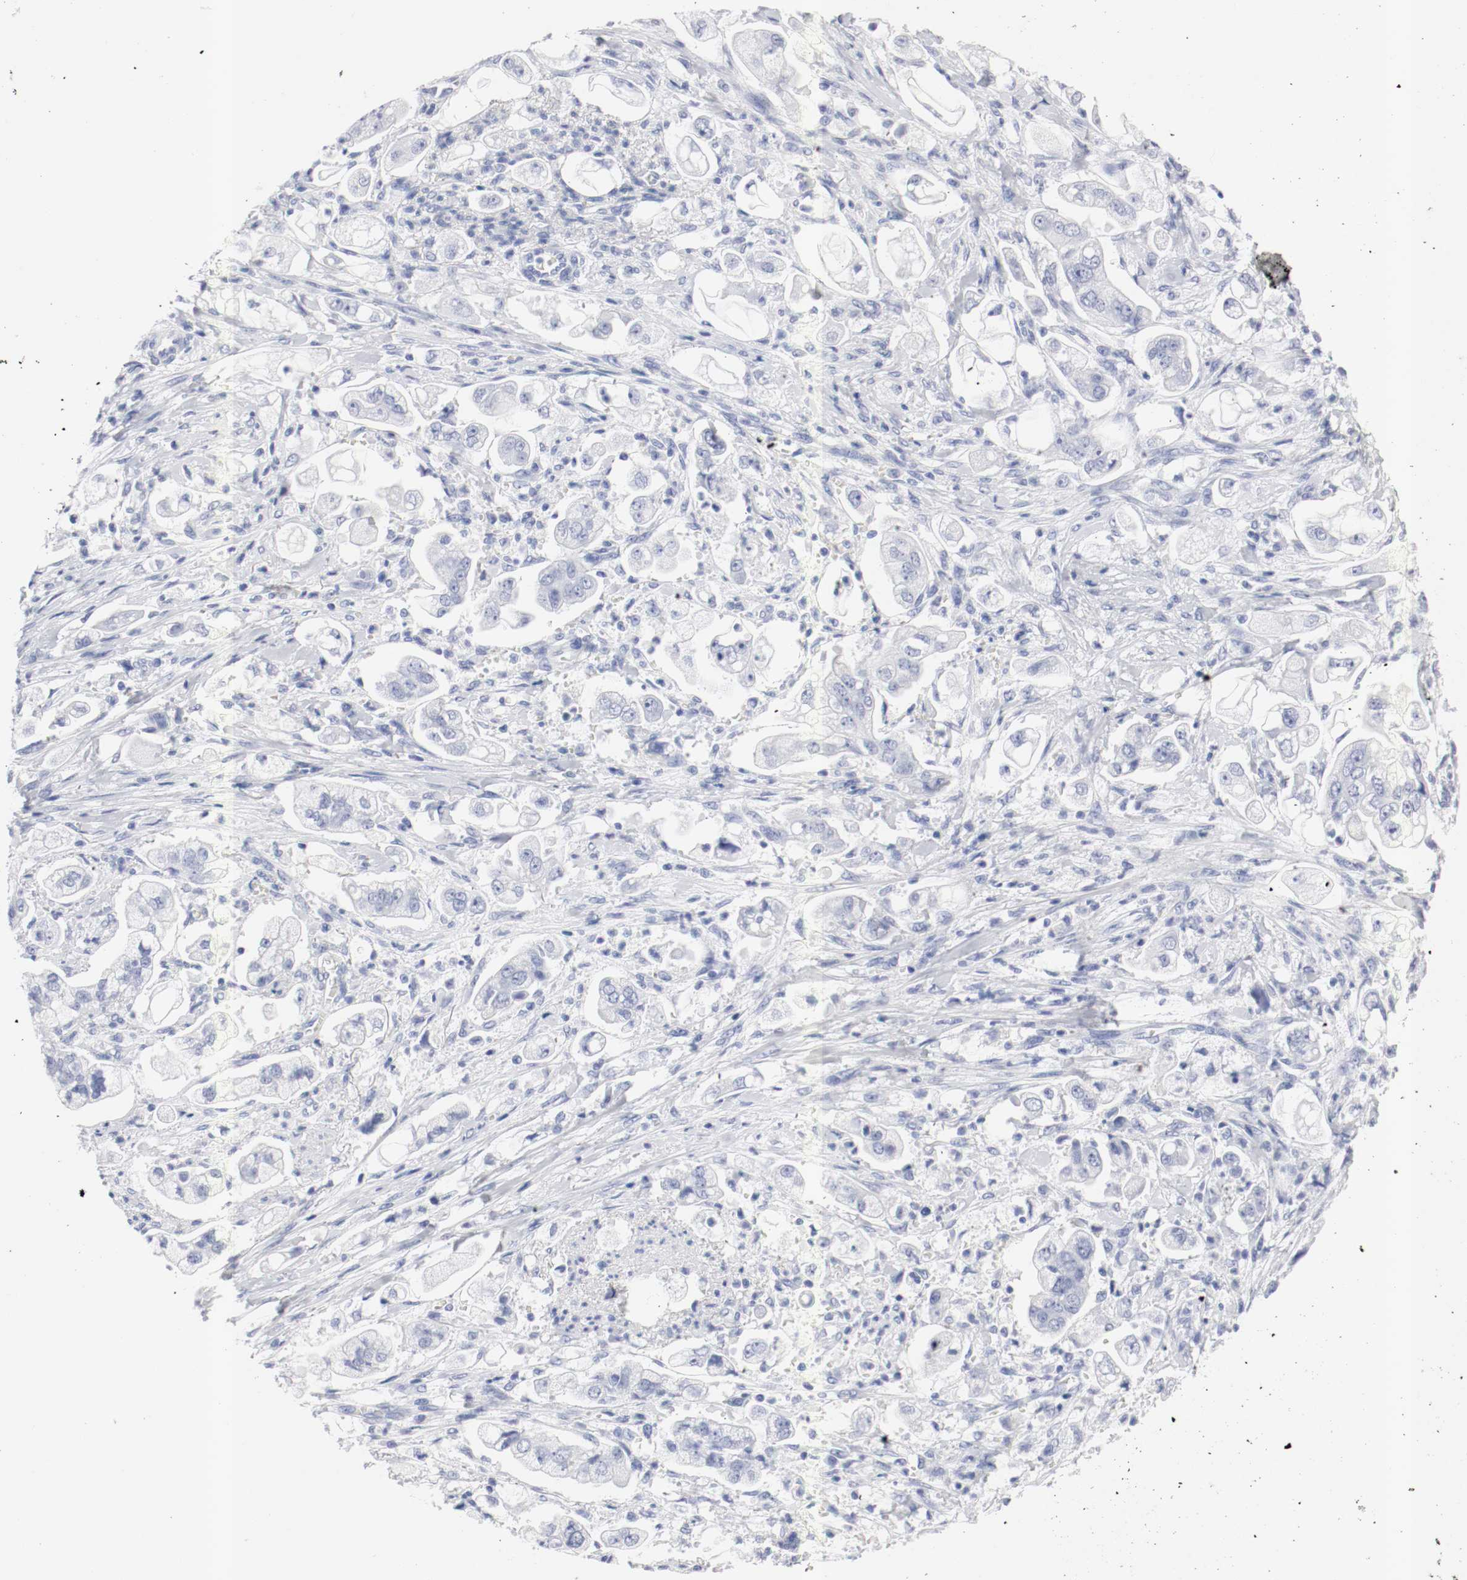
{"staining": {"intensity": "negative", "quantity": "none", "location": "none"}, "tissue": "stomach cancer", "cell_type": "Tumor cells", "image_type": "cancer", "snomed": [{"axis": "morphology", "description": "Adenocarcinoma, NOS"}, {"axis": "topography", "description": "Stomach"}], "caption": "Micrograph shows no significant protein expression in tumor cells of stomach cancer. (Brightfield microscopy of DAB immunohistochemistry (IHC) at high magnification).", "gene": "GAD1", "patient": {"sex": "male", "age": 62}}